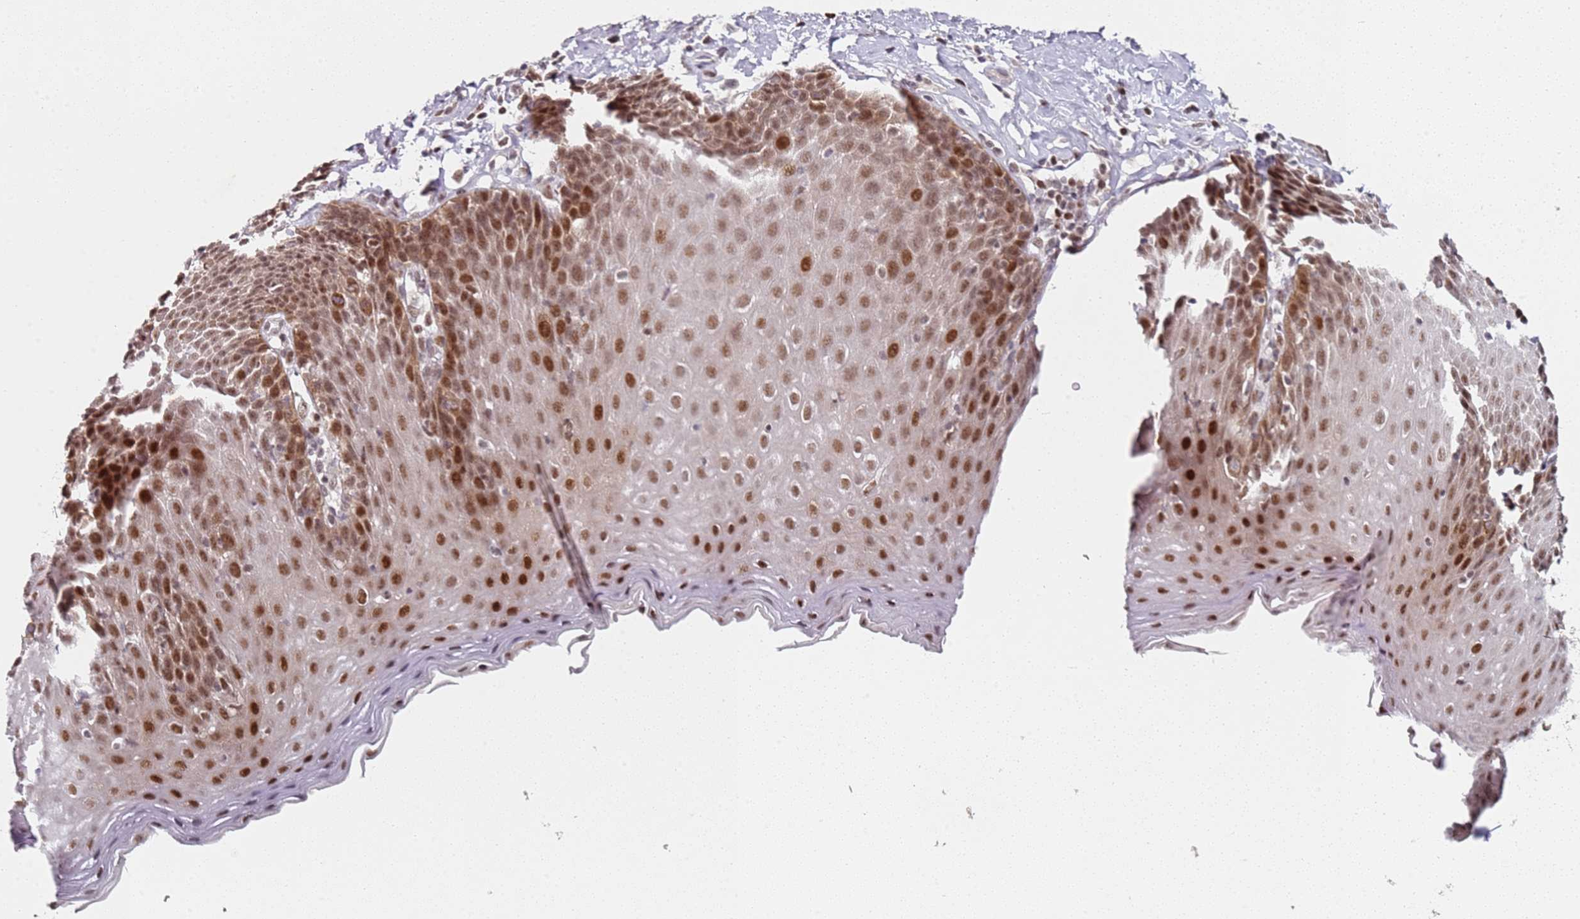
{"staining": {"intensity": "strong", "quantity": "25%-75%", "location": "nuclear"}, "tissue": "esophagus", "cell_type": "Squamous epithelial cells", "image_type": "normal", "snomed": [{"axis": "morphology", "description": "Normal tissue, NOS"}, {"axis": "topography", "description": "Esophagus"}], "caption": "Squamous epithelial cells exhibit high levels of strong nuclear staining in approximately 25%-75% of cells in benign human esophagus. (DAB IHC, brown staining for protein, blue staining for nuclei).", "gene": "ATF6B", "patient": {"sex": "female", "age": 61}}